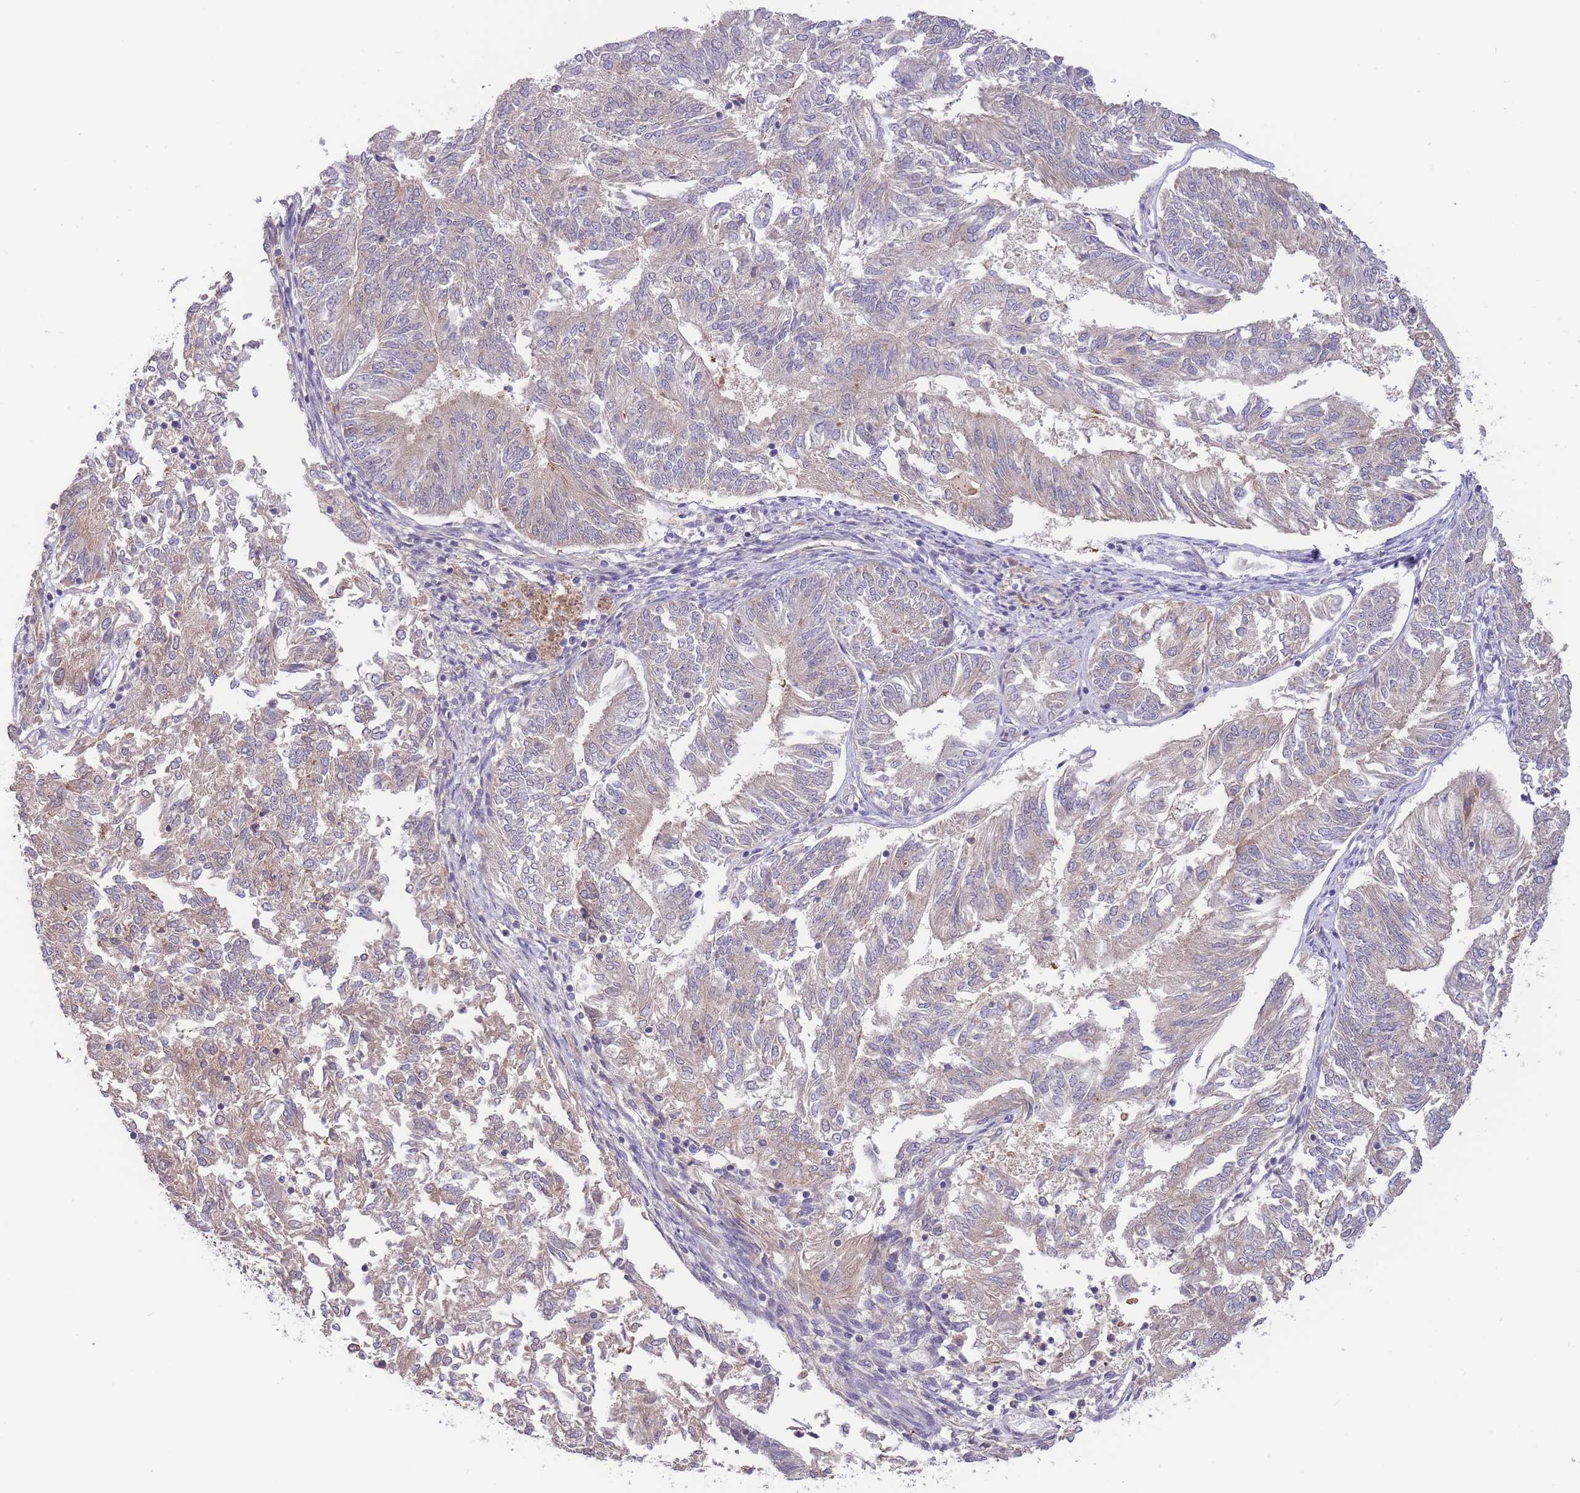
{"staining": {"intensity": "negative", "quantity": "none", "location": "none"}, "tissue": "endometrial cancer", "cell_type": "Tumor cells", "image_type": "cancer", "snomed": [{"axis": "morphology", "description": "Adenocarcinoma, NOS"}, {"axis": "topography", "description": "Endometrium"}], "caption": "The photomicrograph displays no significant expression in tumor cells of endometrial cancer.", "gene": "NDUFAF5", "patient": {"sex": "female", "age": 58}}